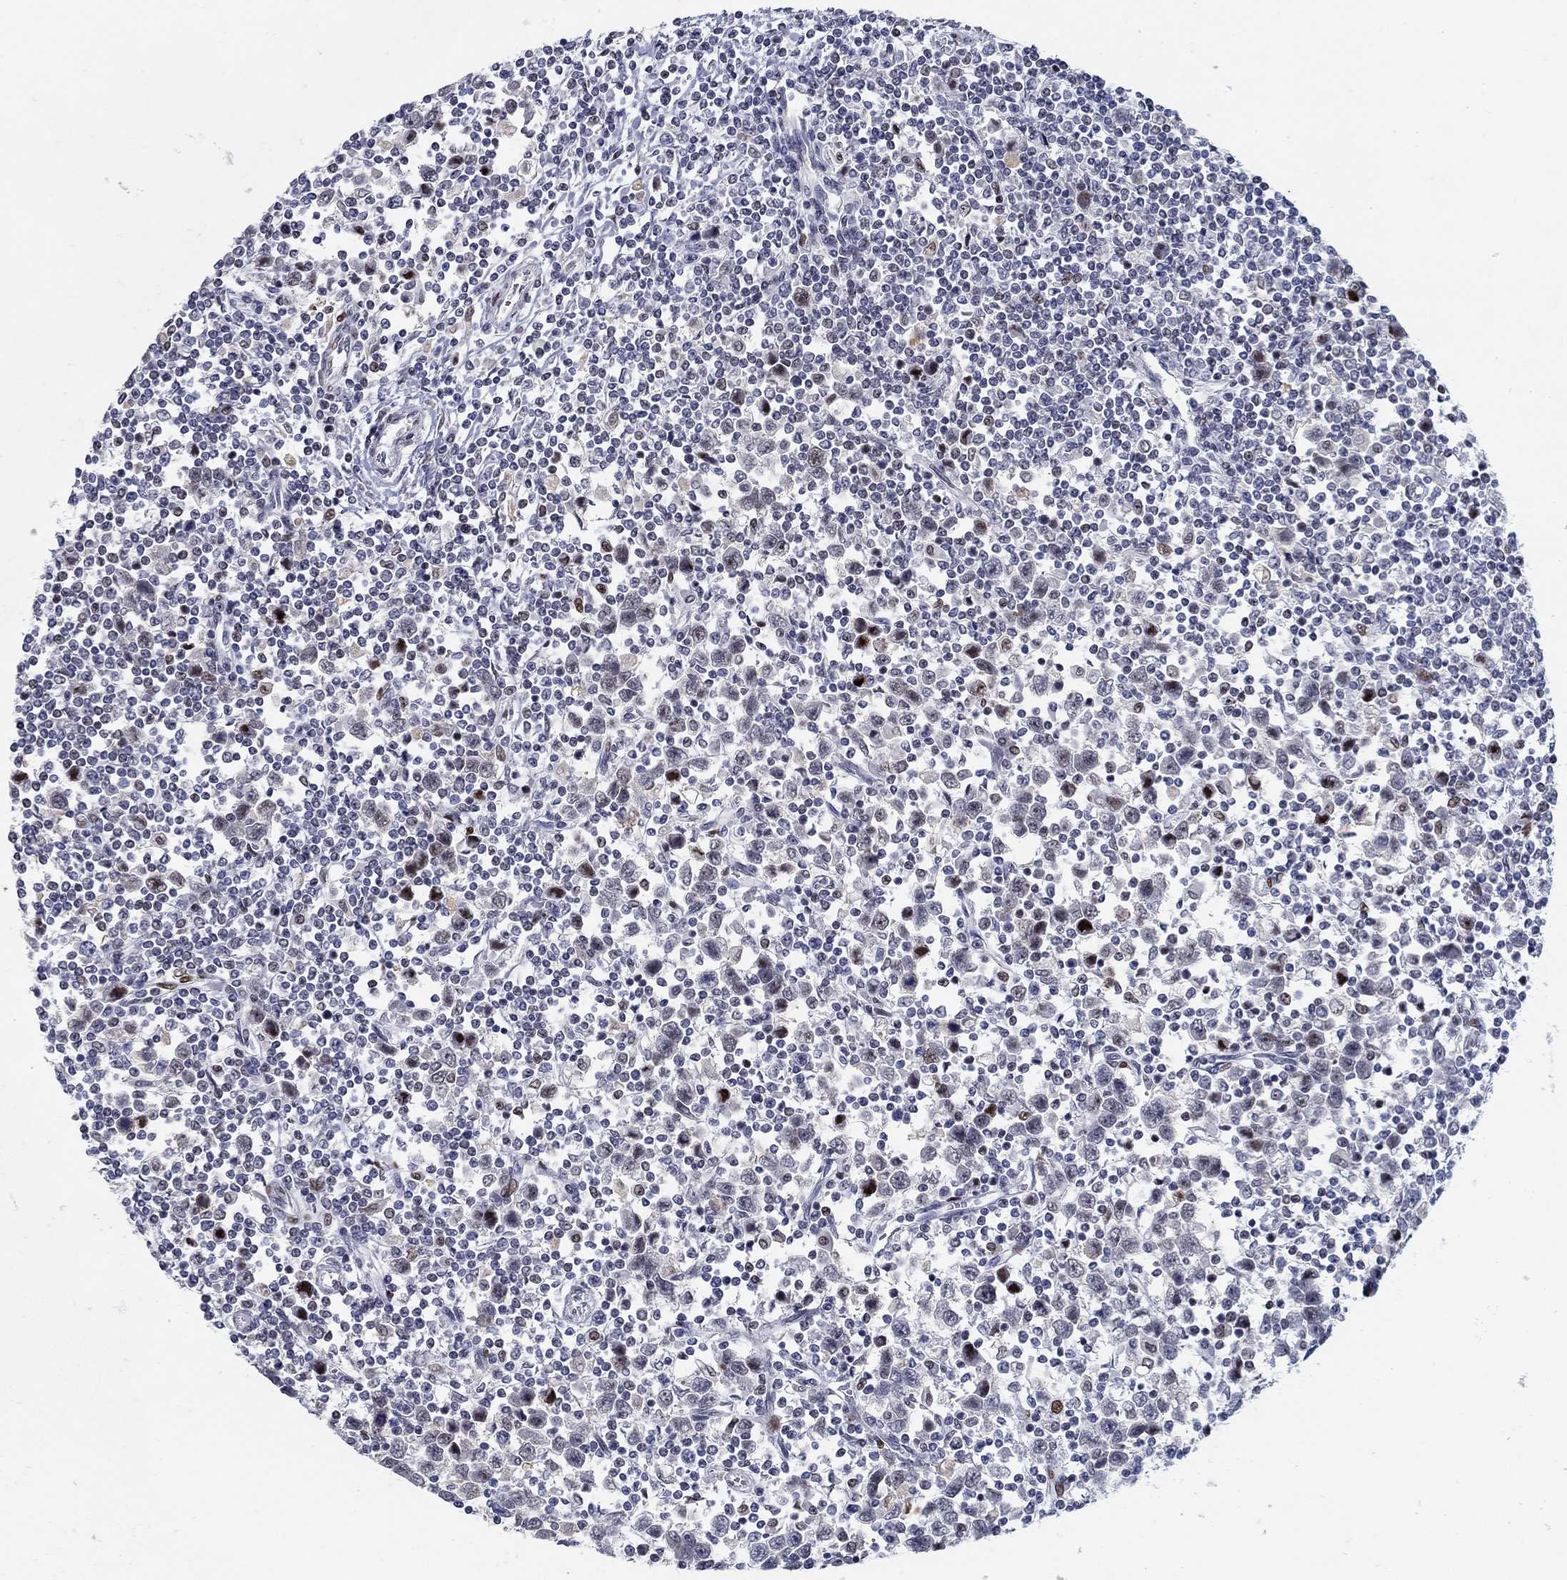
{"staining": {"intensity": "moderate", "quantity": "<25%", "location": "nuclear"}, "tissue": "testis cancer", "cell_type": "Tumor cells", "image_type": "cancer", "snomed": [{"axis": "morphology", "description": "Normal tissue, NOS"}, {"axis": "morphology", "description": "Seminoma, NOS"}, {"axis": "topography", "description": "Testis"}, {"axis": "topography", "description": "Epididymis"}], "caption": "IHC (DAB) staining of human seminoma (testis) reveals moderate nuclear protein expression in approximately <25% of tumor cells. (DAB (3,3'-diaminobenzidine) IHC, brown staining for protein, blue staining for nuclei).", "gene": "RAPGEF5", "patient": {"sex": "male", "age": 34}}